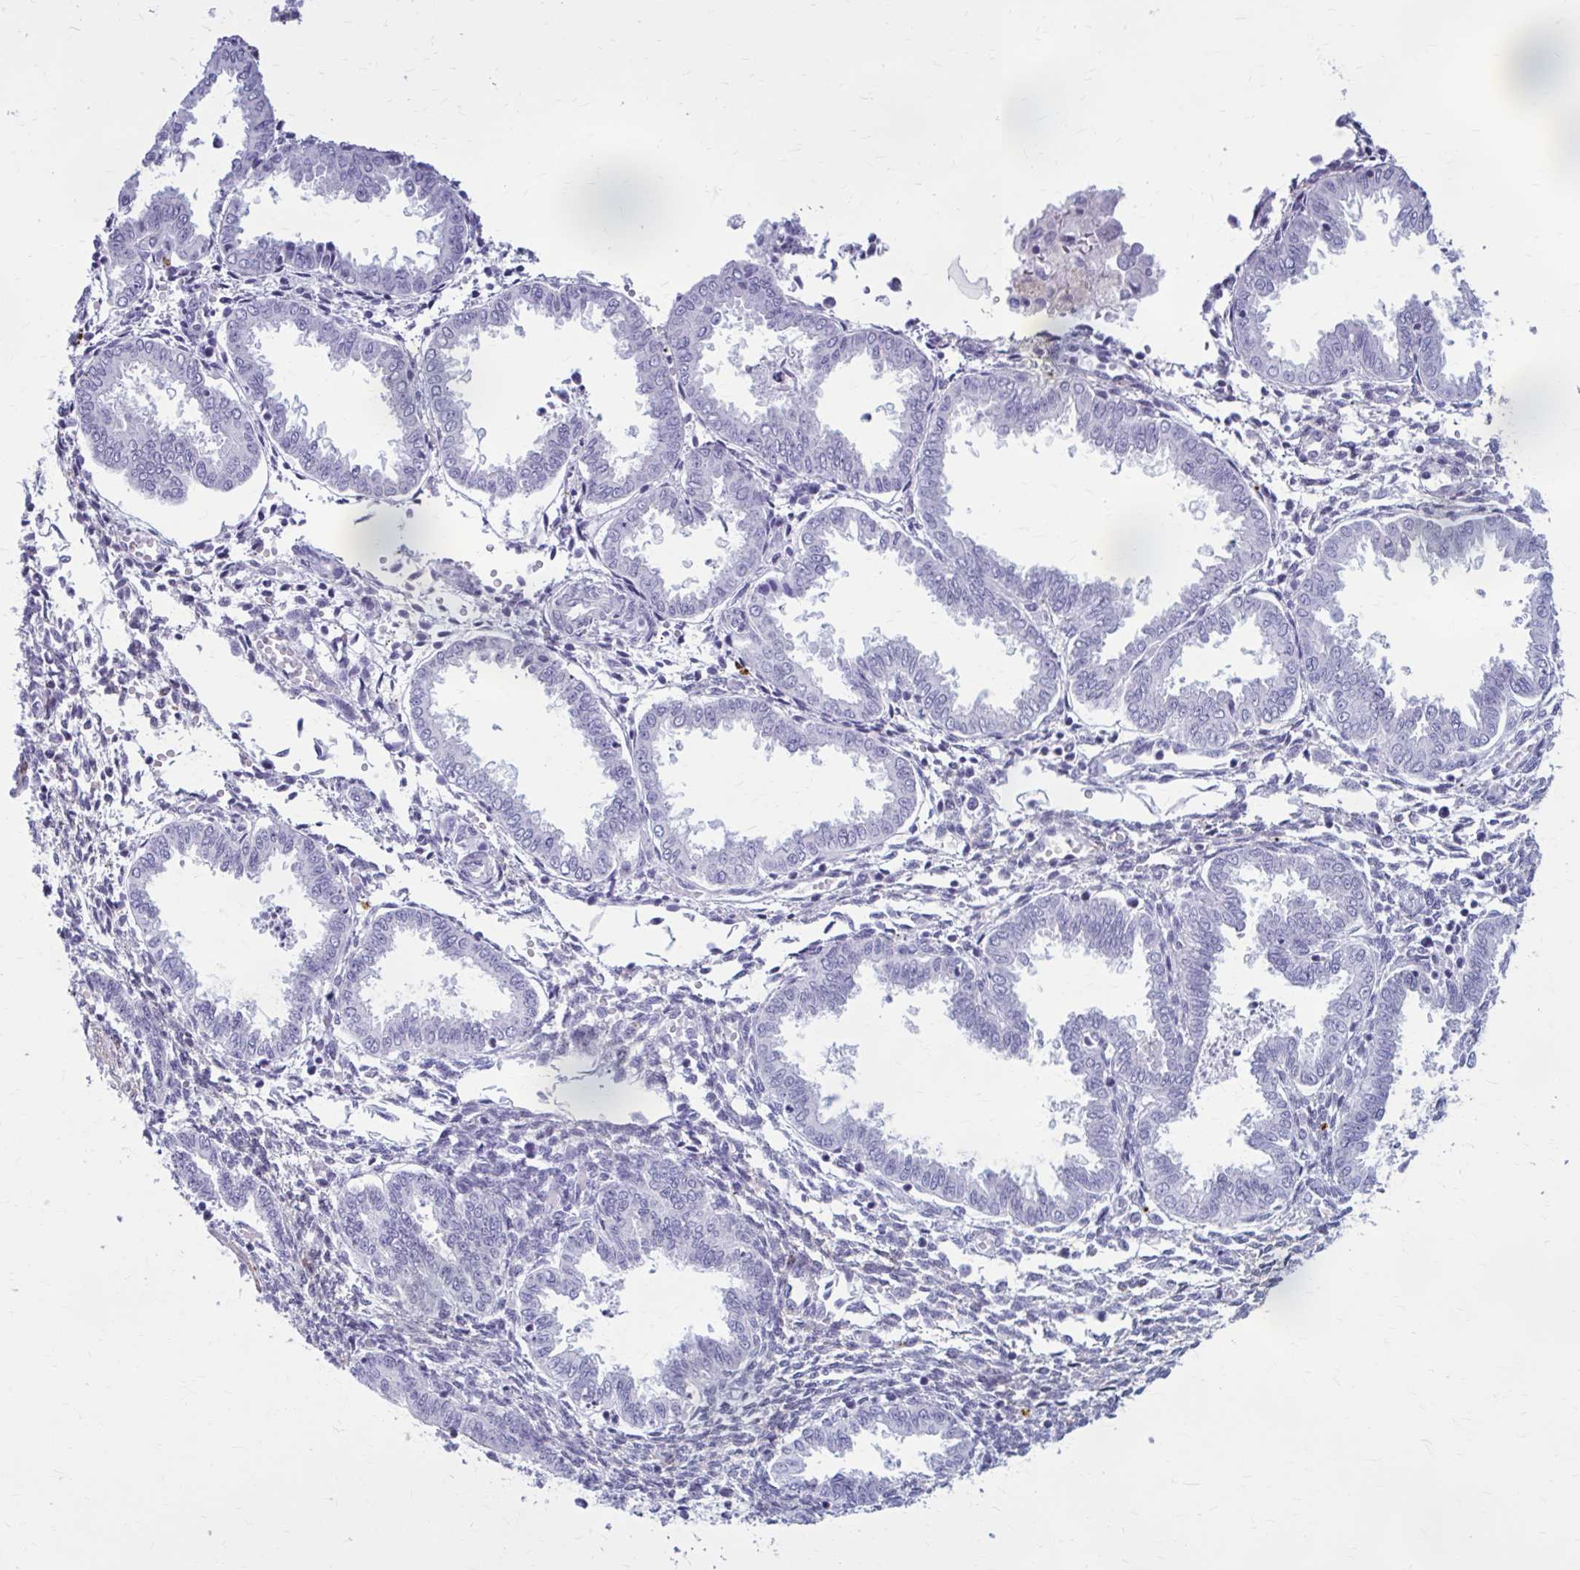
{"staining": {"intensity": "negative", "quantity": "none", "location": "none"}, "tissue": "endometrium", "cell_type": "Cells in endometrial stroma", "image_type": "normal", "snomed": [{"axis": "morphology", "description": "Normal tissue, NOS"}, {"axis": "topography", "description": "Endometrium"}], "caption": "Image shows no significant protein expression in cells in endometrial stroma of benign endometrium. (Immunohistochemistry (ihc), brightfield microscopy, high magnification).", "gene": "CASQ2", "patient": {"sex": "female", "age": 33}}